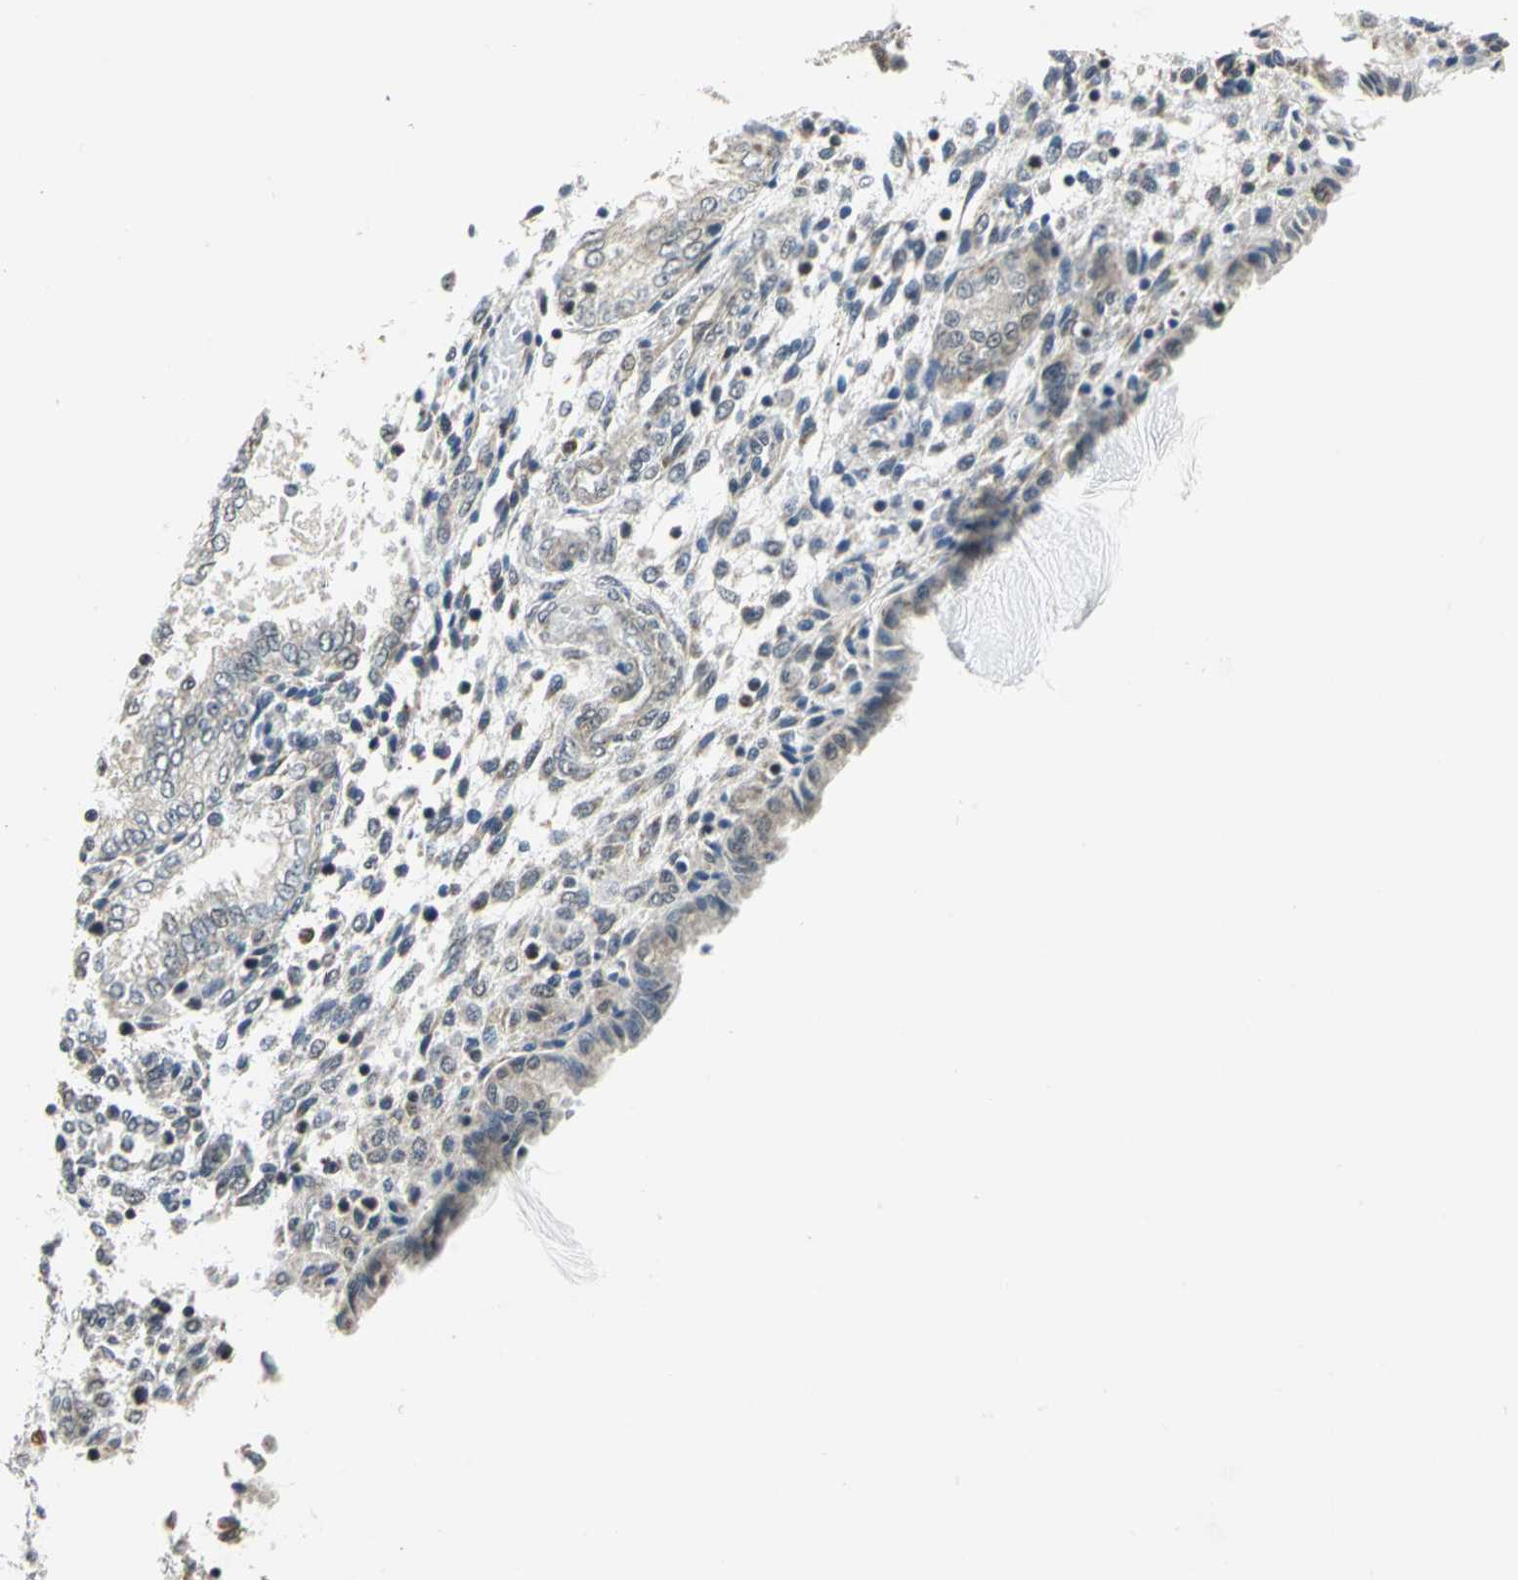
{"staining": {"intensity": "negative", "quantity": "none", "location": "none"}, "tissue": "endometrium", "cell_type": "Cells in endometrial stroma", "image_type": "normal", "snomed": [{"axis": "morphology", "description": "Normal tissue, NOS"}, {"axis": "topography", "description": "Endometrium"}], "caption": "A high-resolution histopathology image shows immunohistochemistry (IHC) staining of normal endometrium, which reveals no significant staining in cells in endometrial stroma.", "gene": "PLAGL2", "patient": {"sex": "female", "age": 33}}